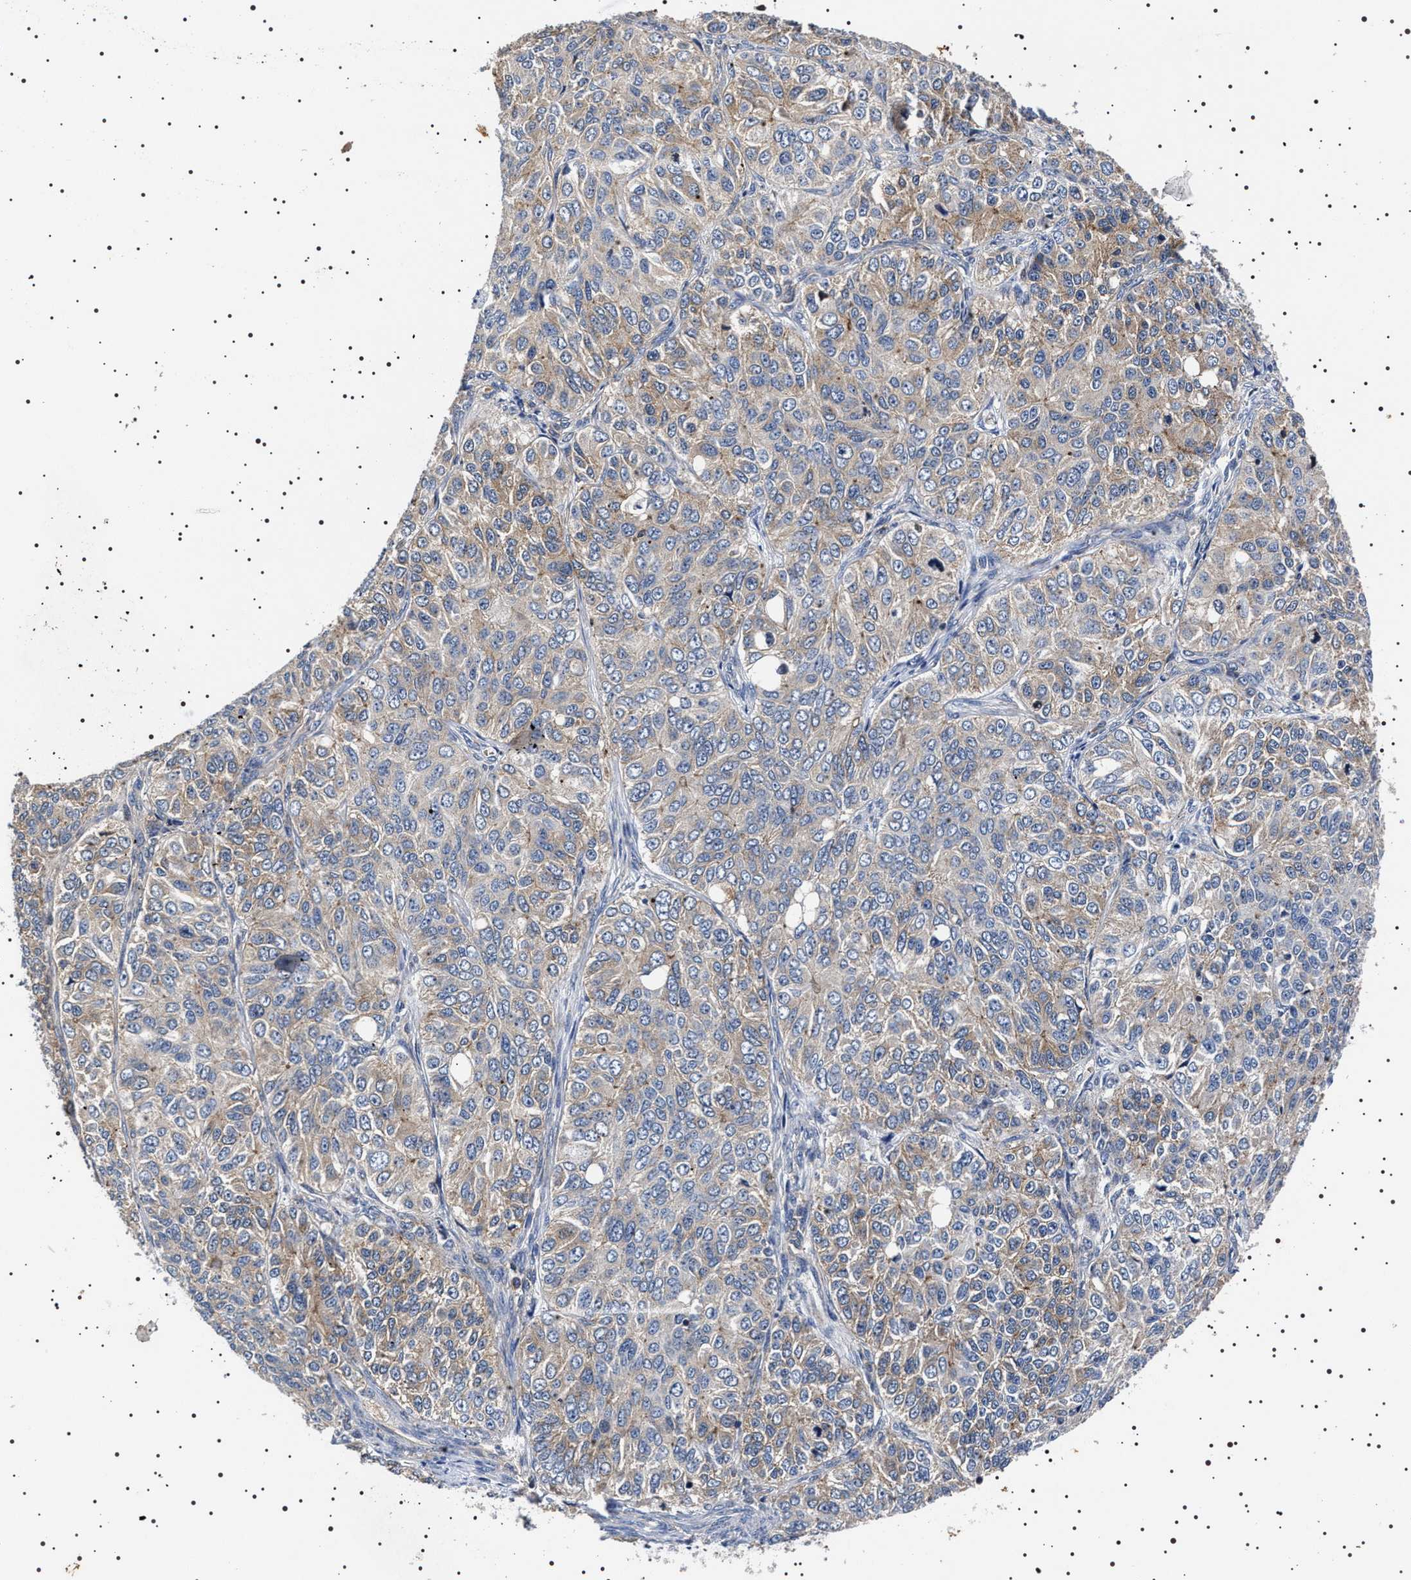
{"staining": {"intensity": "weak", "quantity": "25%-75%", "location": "cytoplasmic/membranous"}, "tissue": "ovarian cancer", "cell_type": "Tumor cells", "image_type": "cancer", "snomed": [{"axis": "morphology", "description": "Carcinoma, endometroid"}, {"axis": "topography", "description": "Ovary"}], "caption": "Human endometroid carcinoma (ovarian) stained with a brown dye exhibits weak cytoplasmic/membranous positive staining in approximately 25%-75% of tumor cells.", "gene": "SLC4A7", "patient": {"sex": "female", "age": 51}}